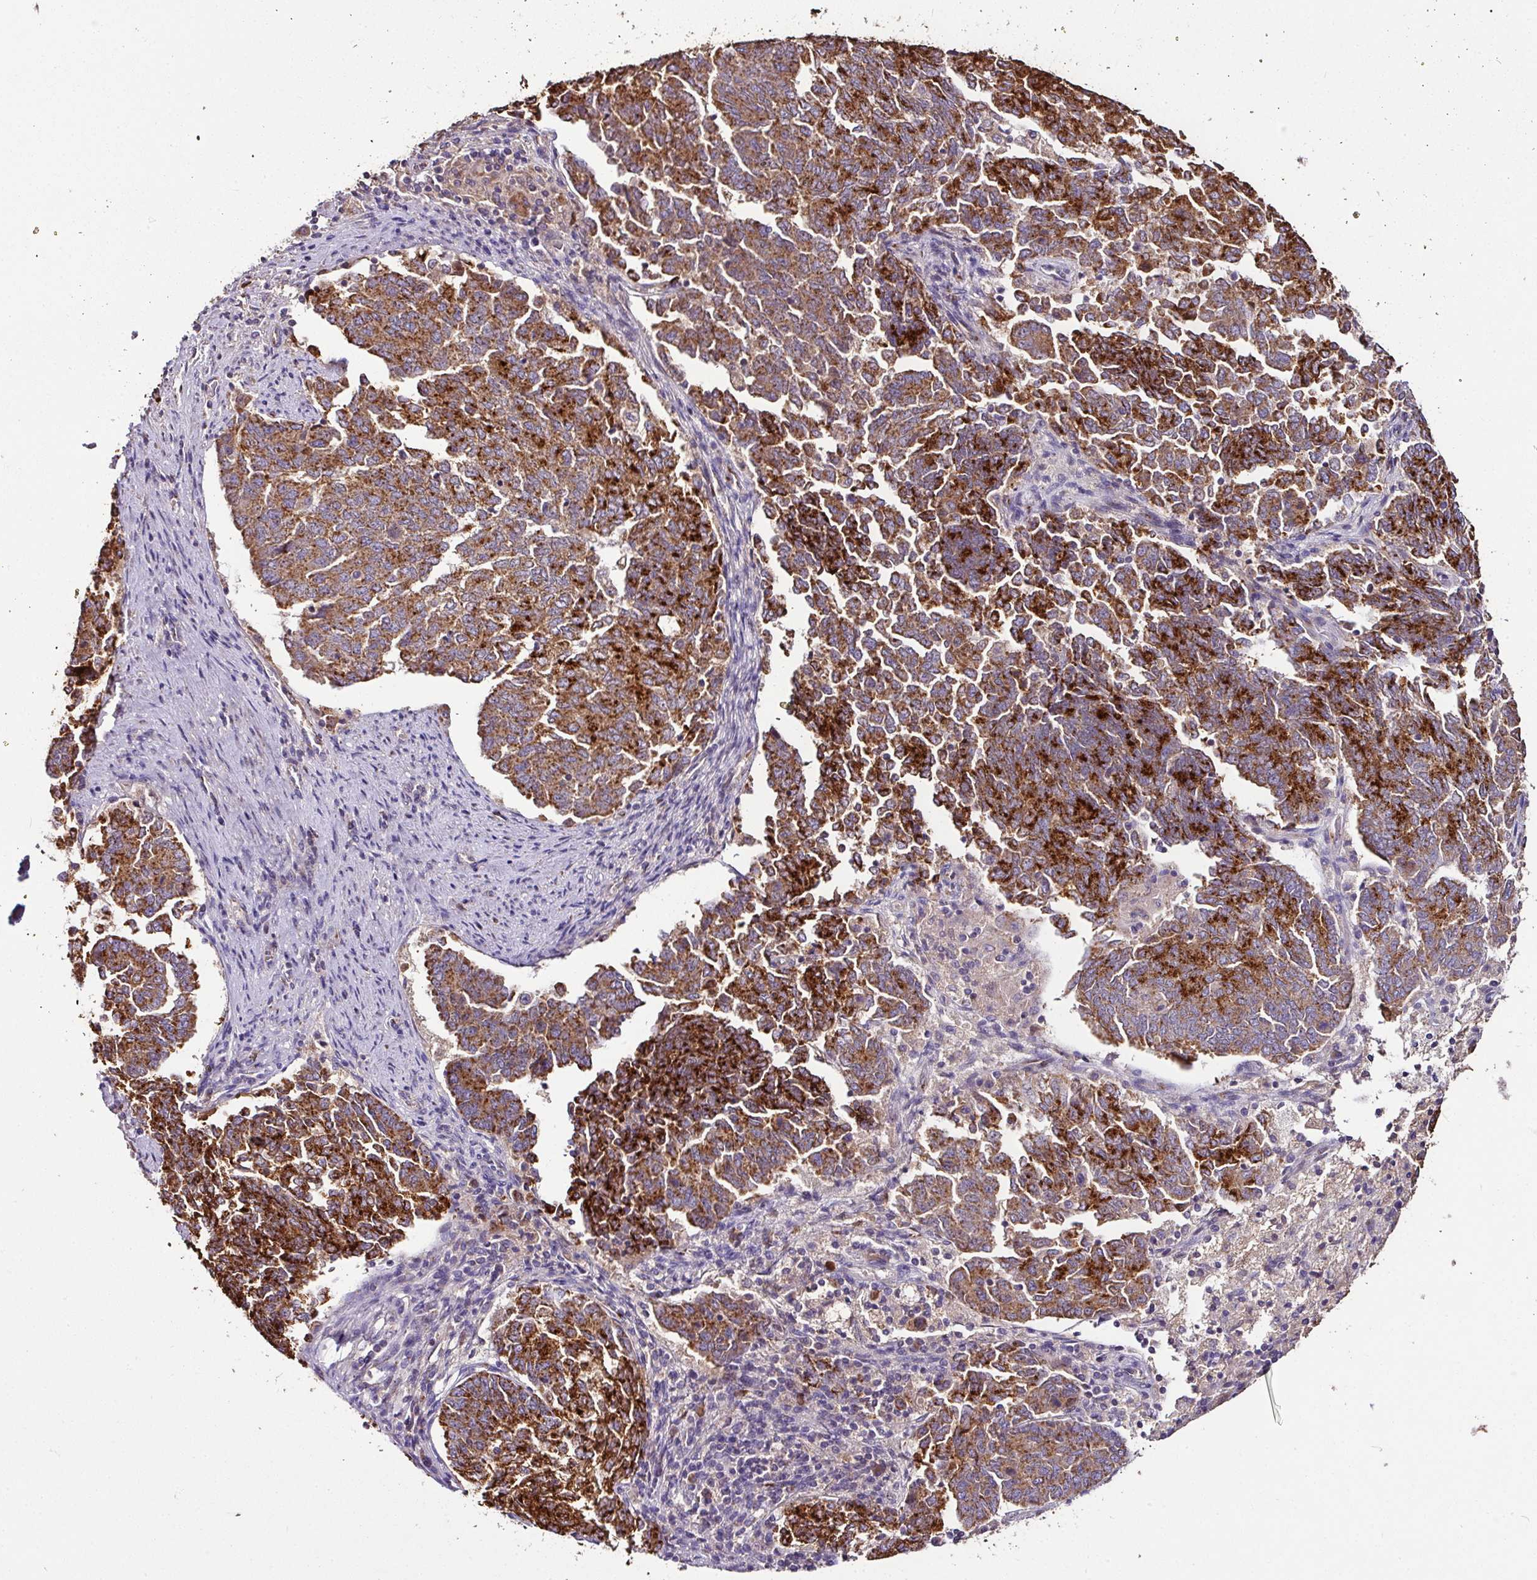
{"staining": {"intensity": "strong", "quantity": ">75%", "location": "cytoplasmic/membranous"}, "tissue": "endometrial cancer", "cell_type": "Tumor cells", "image_type": "cancer", "snomed": [{"axis": "morphology", "description": "Adenocarcinoma, NOS"}, {"axis": "topography", "description": "Endometrium"}], "caption": "A micrograph showing strong cytoplasmic/membranous positivity in about >75% of tumor cells in endometrial cancer, as visualized by brown immunohistochemical staining.", "gene": "CPD", "patient": {"sex": "female", "age": 80}}